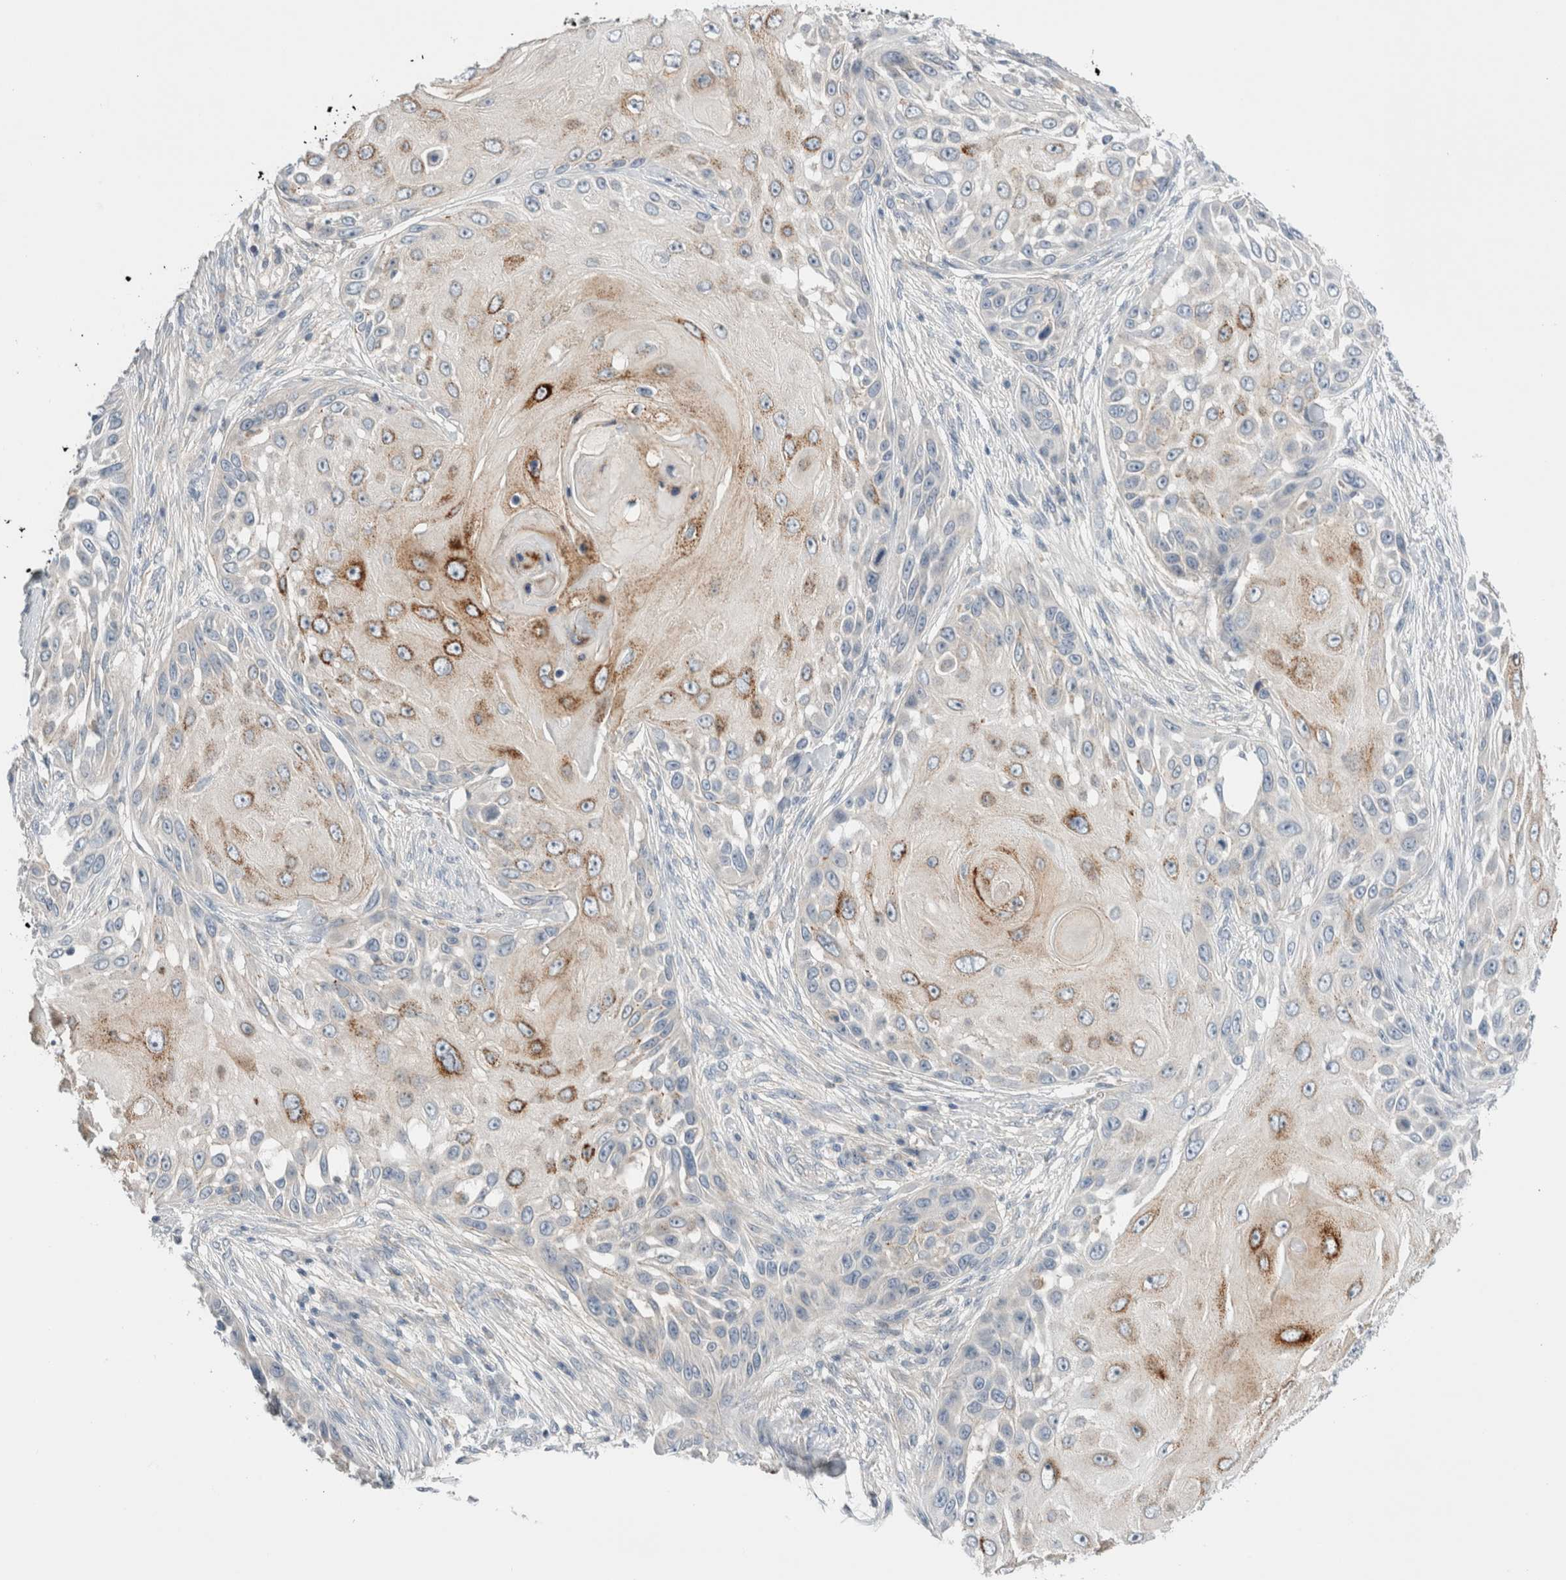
{"staining": {"intensity": "moderate", "quantity": "<25%", "location": "cytoplasmic/membranous"}, "tissue": "skin cancer", "cell_type": "Tumor cells", "image_type": "cancer", "snomed": [{"axis": "morphology", "description": "Squamous cell carcinoma, NOS"}, {"axis": "topography", "description": "Skin"}], "caption": "Protein analysis of skin squamous cell carcinoma tissue reveals moderate cytoplasmic/membranous positivity in approximately <25% of tumor cells.", "gene": "SDR16C5", "patient": {"sex": "female", "age": 44}}